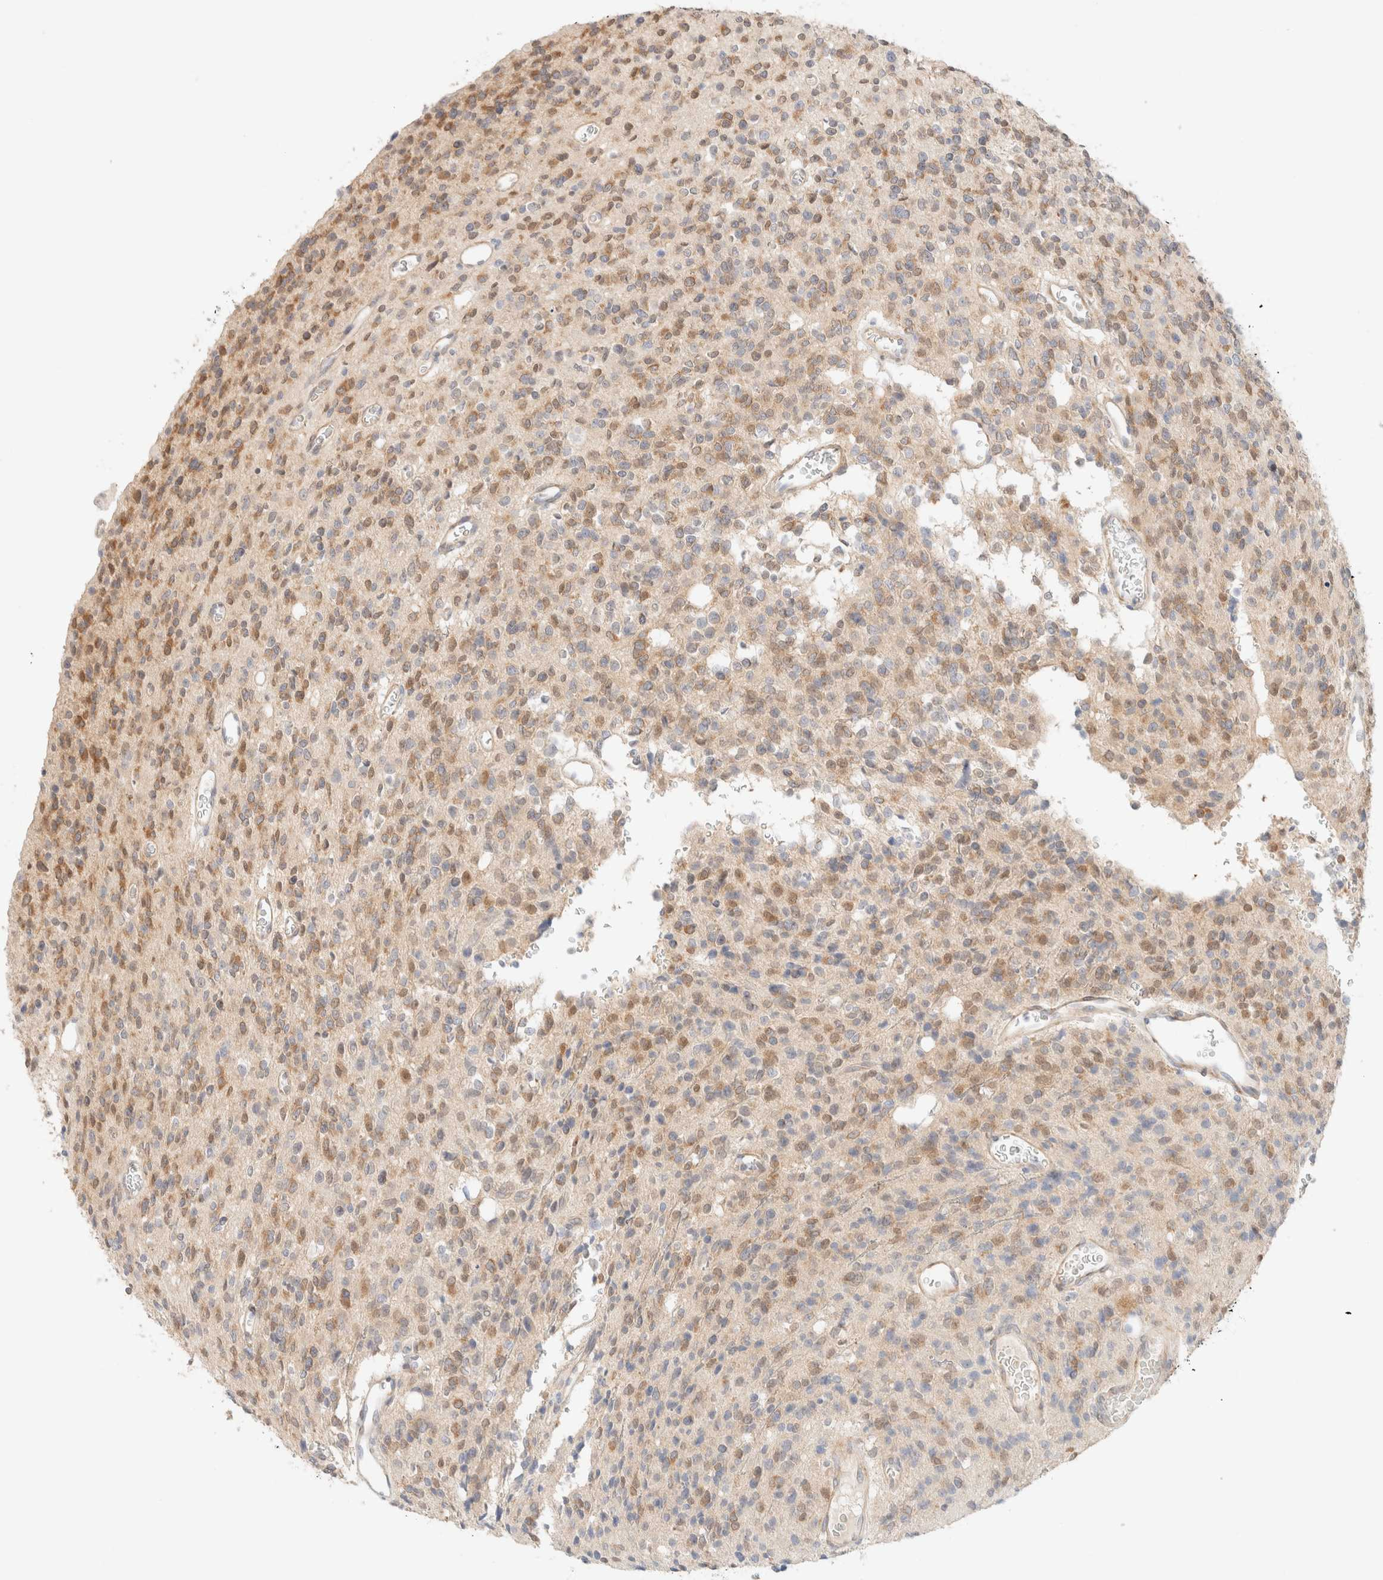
{"staining": {"intensity": "moderate", "quantity": "25%-75%", "location": "cytoplasmic/membranous"}, "tissue": "glioma", "cell_type": "Tumor cells", "image_type": "cancer", "snomed": [{"axis": "morphology", "description": "Glioma, malignant, High grade"}, {"axis": "topography", "description": "Brain"}], "caption": "Moderate cytoplasmic/membranous protein staining is appreciated in about 25%-75% of tumor cells in malignant glioma (high-grade).", "gene": "CSNK1E", "patient": {"sex": "male", "age": 34}}